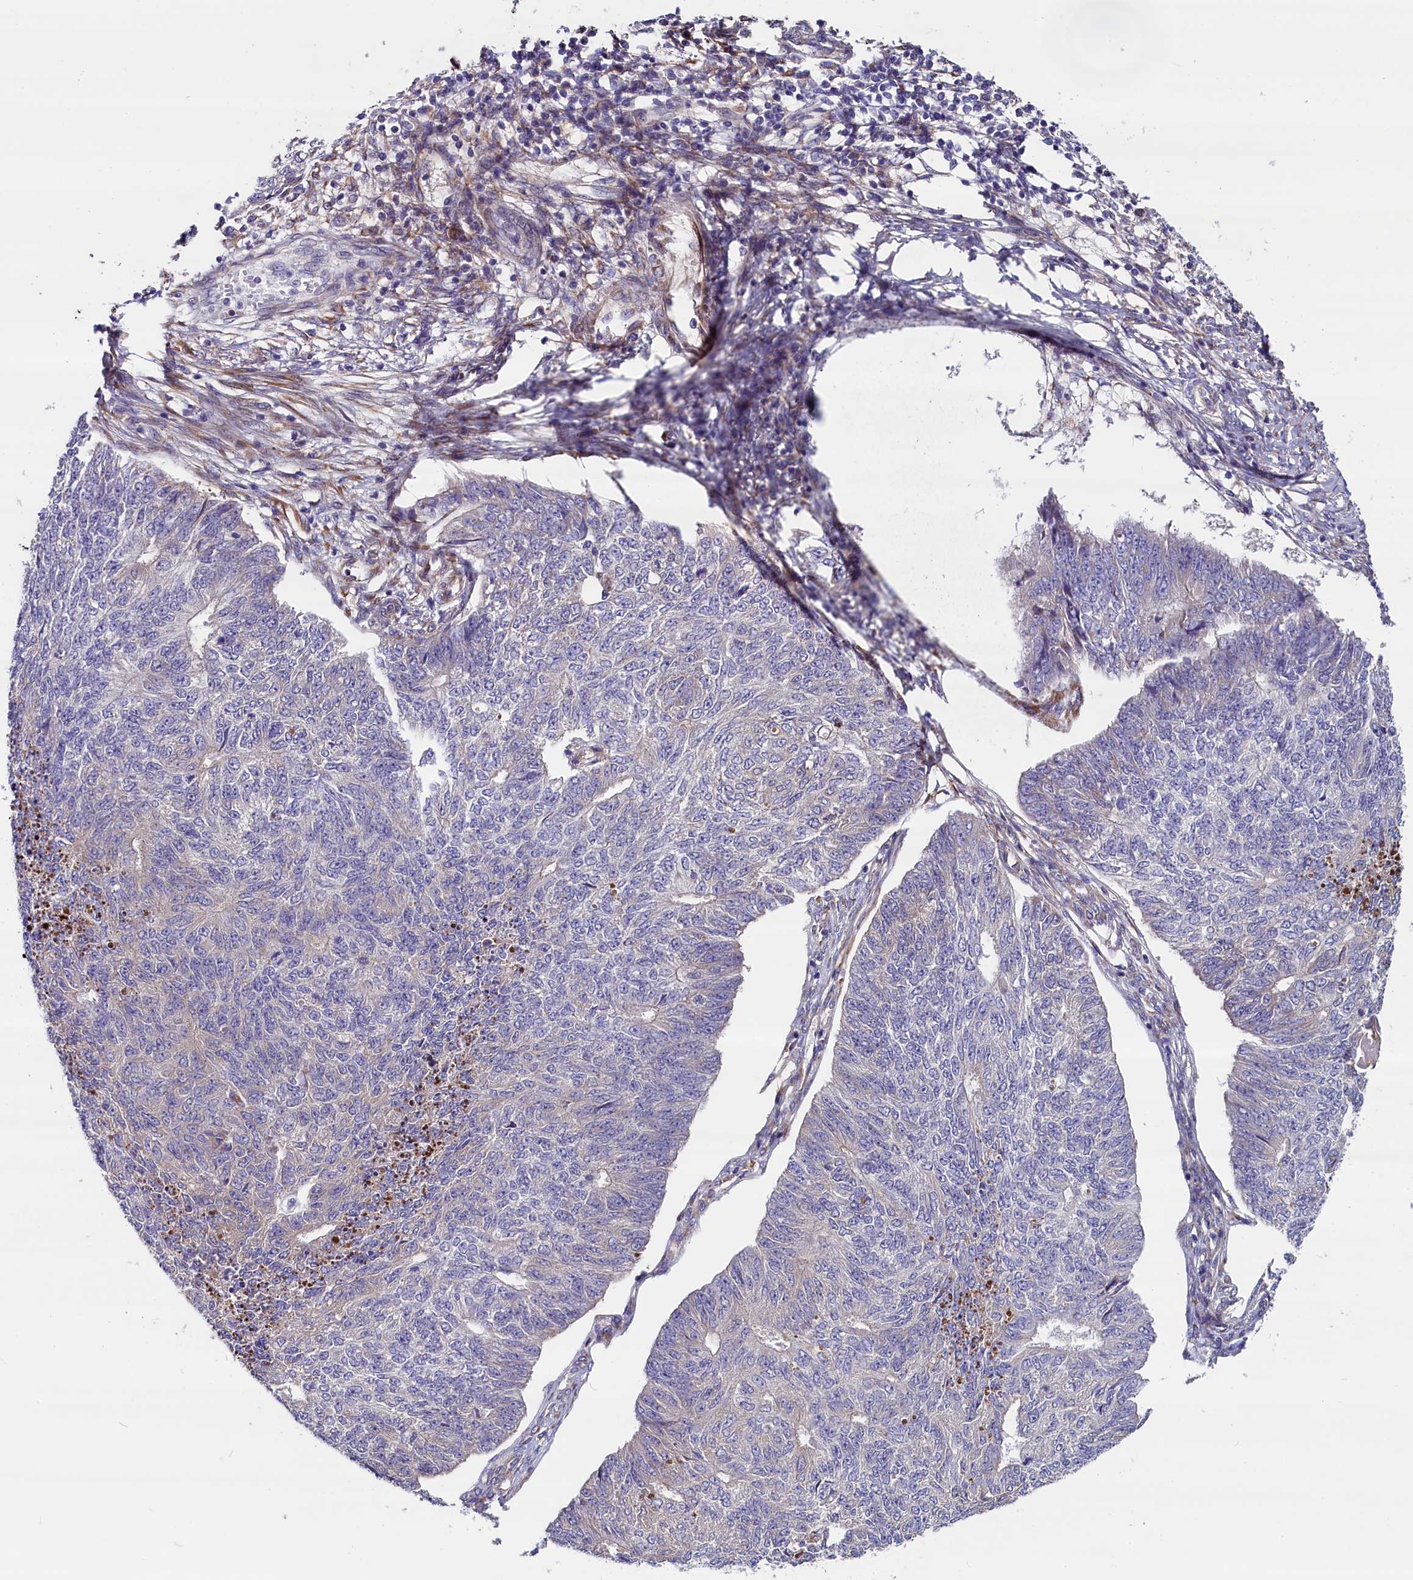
{"staining": {"intensity": "negative", "quantity": "none", "location": "none"}, "tissue": "endometrial cancer", "cell_type": "Tumor cells", "image_type": "cancer", "snomed": [{"axis": "morphology", "description": "Adenocarcinoma, NOS"}, {"axis": "topography", "description": "Endometrium"}], "caption": "Tumor cells show no significant positivity in adenocarcinoma (endometrial).", "gene": "GPR108", "patient": {"sex": "female", "age": 32}}